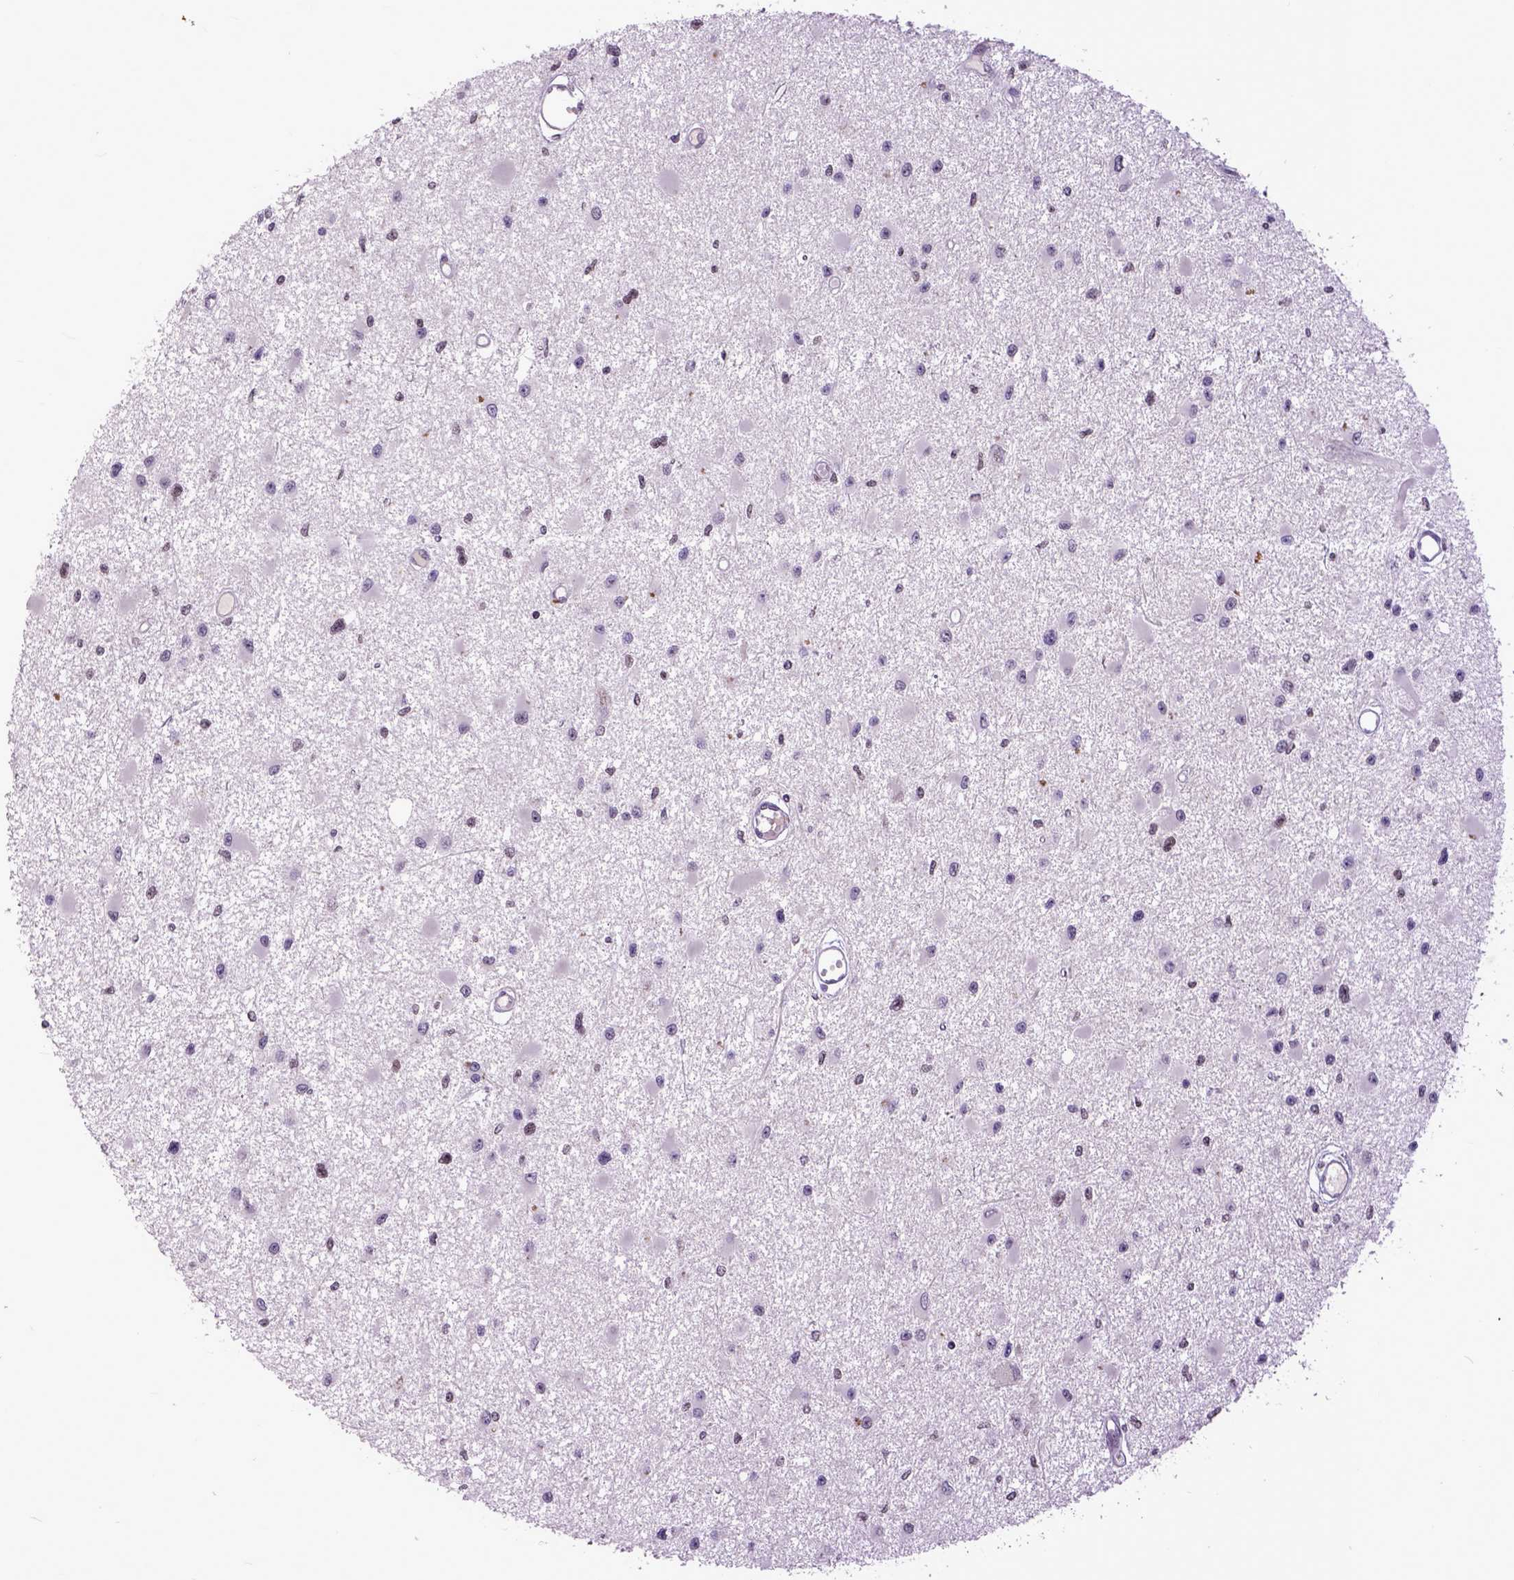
{"staining": {"intensity": "negative", "quantity": "none", "location": "none"}, "tissue": "glioma", "cell_type": "Tumor cells", "image_type": "cancer", "snomed": [{"axis": "morphology", "description": "Glioma, malignant, High grade"}, {"axis": "topography", "description": "Brain"}], "caption": "Immunohistochemistry of human malignant glioma (high-grade) demonstrates no staining in tumor cells.", "gene": "RCC2", "patient": {"sex": "male", "age": 54}}